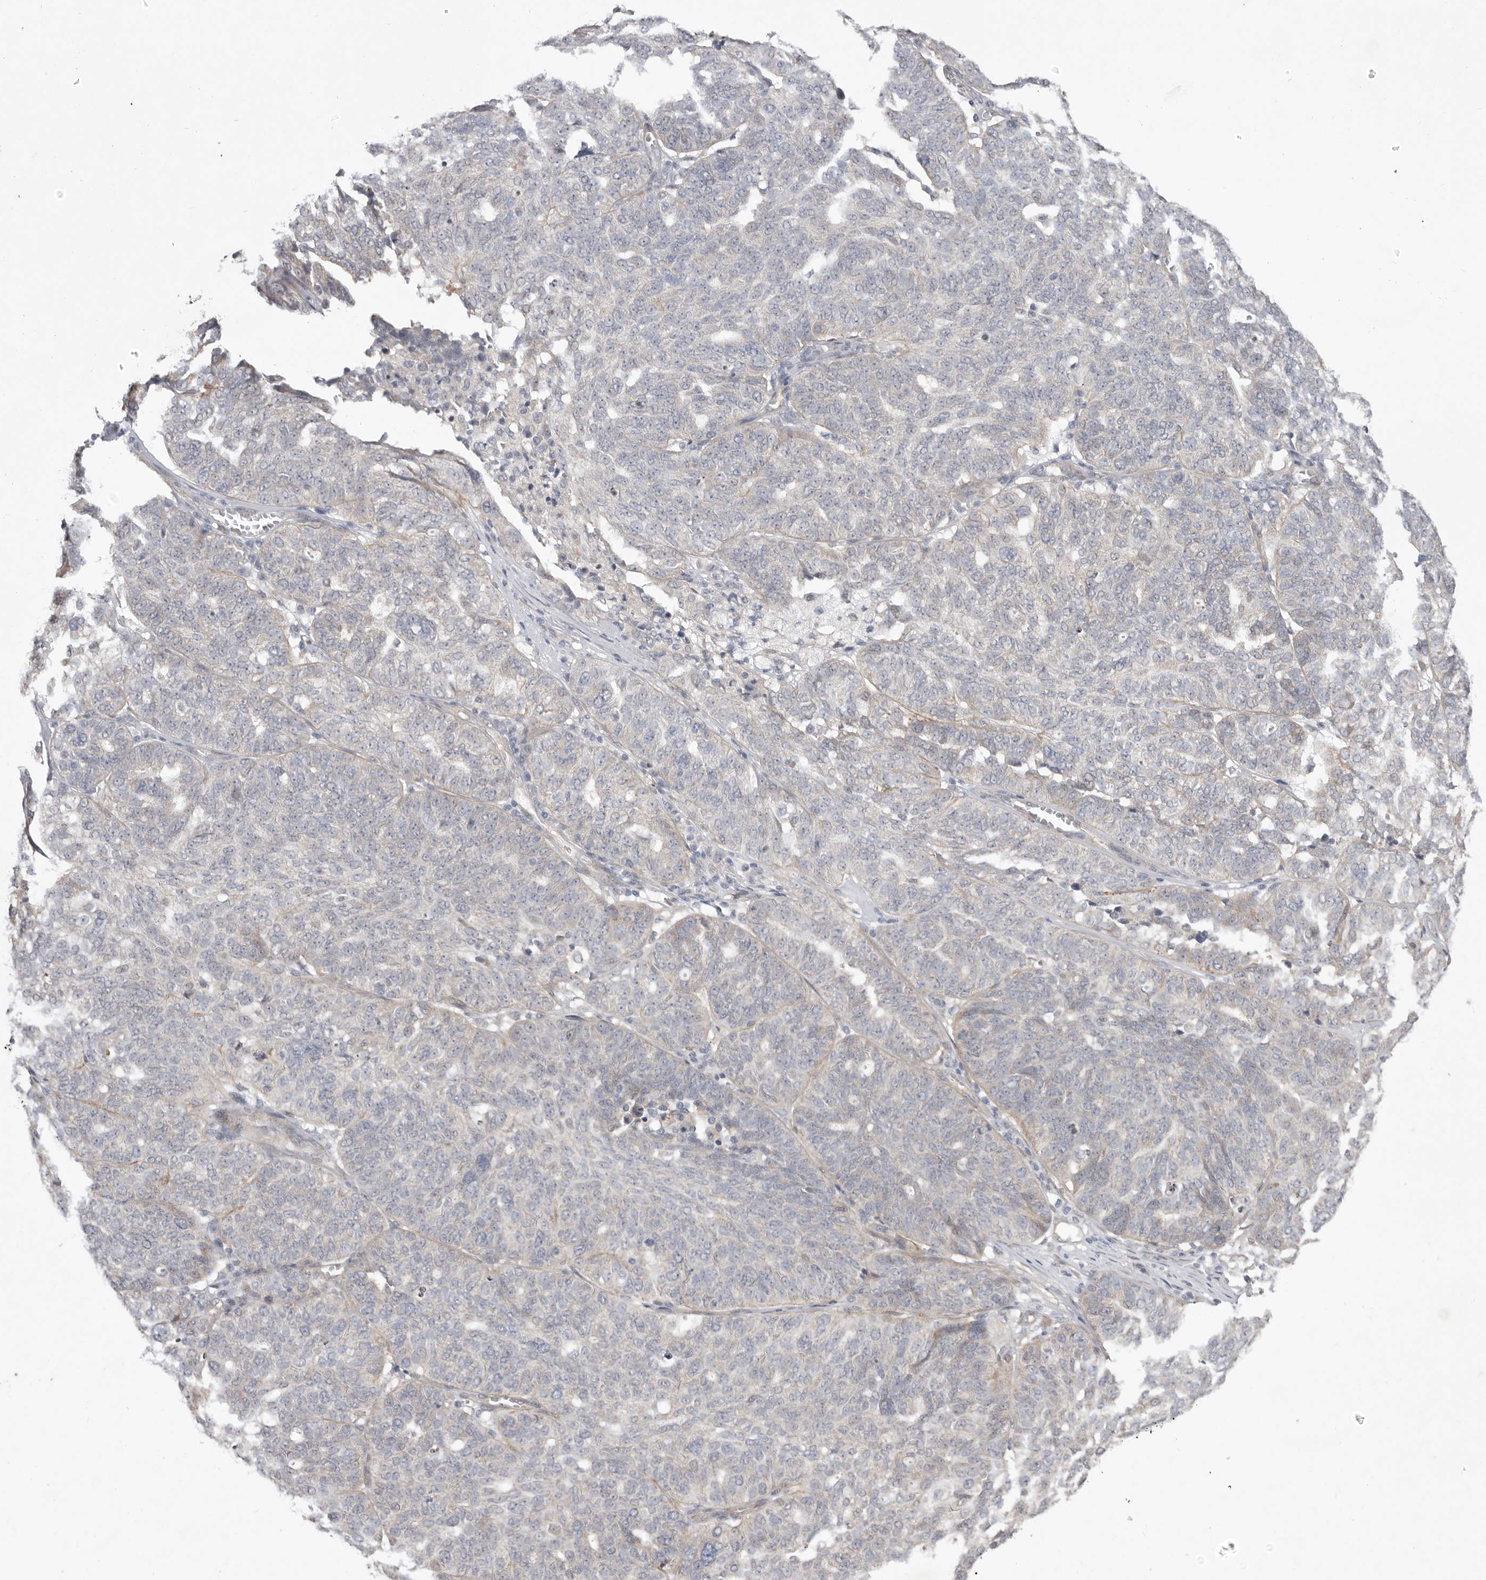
{"staining": {"intensity": "negative", "quantity": "none", "location": "none"}, "tissue": "ovarian cancer", "cell_type": "Tumor cells", "image_type": "cancer", "snomed": [{"axis": "morphology", "description": "Cystadenocarcinoma, serous, NOS"}, {"axis": "topography", "description": "Ovary"}], "caption": "Tumor cells show no significant staining in ovarian cancer (serous cystadenocarcinoma).", "gene": "NSUN4", "patient": {"sex": "female", "age": 59}}